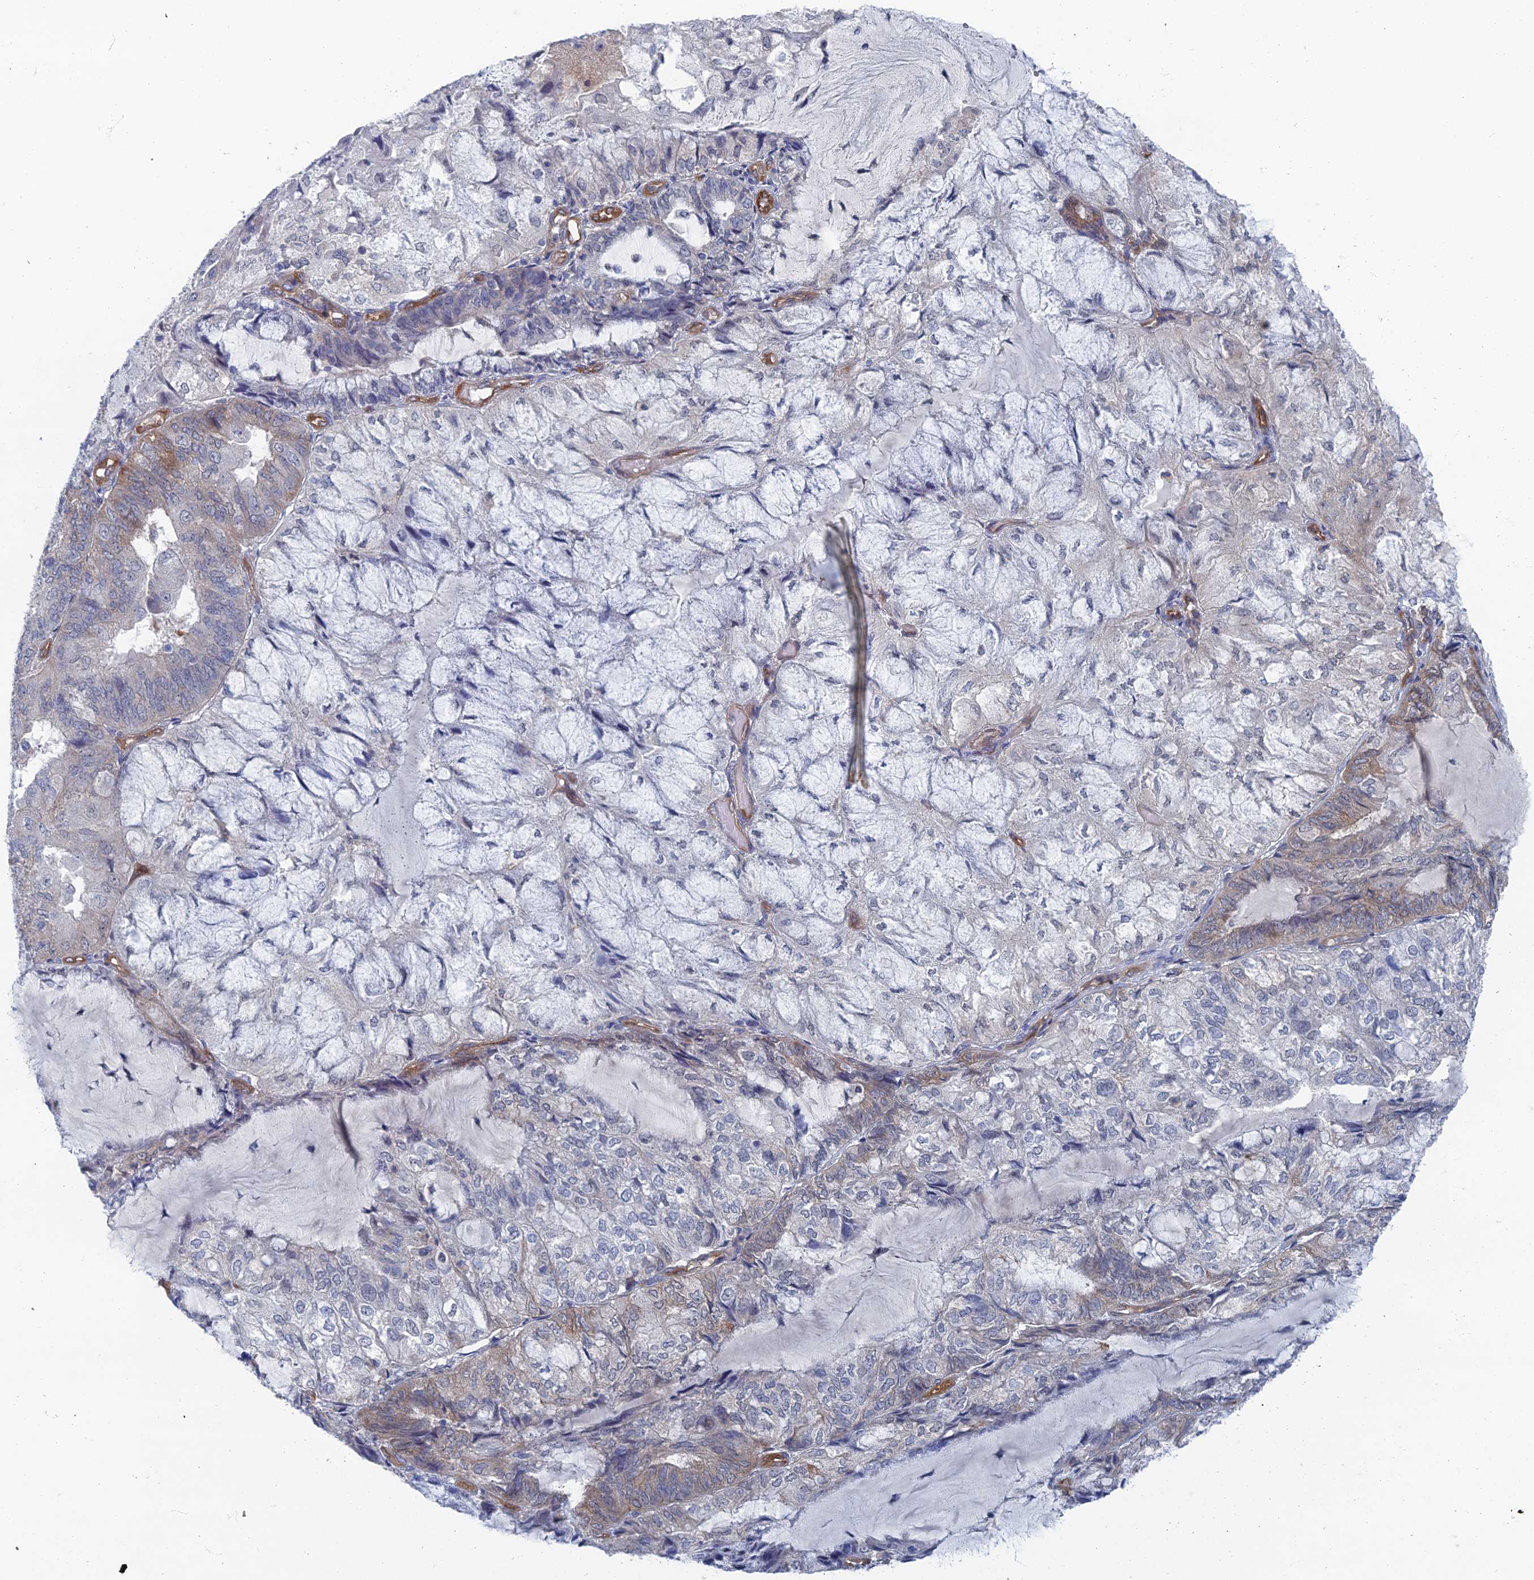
{"staining": {"intensity": "weak", "quantity": "25%-75%", "location": "cytoplasmic/membranous"}, "tissue": "endometrial cancer", "cell_type": "Tumor cells", "image_type": "cancer", "snomed": [{"axis": "morphology", "description": "Adenocarcinoma, NOS"}, {"axis": "topography", "description": "Endometrium"}], "caption": "This is an image of immunohistochemistry staining of adenocarcinoma (endometrial), which shows weak expression in the cytoplasmic/membranous of tumor cells.", "gene": "ARAP3", "patient": {"sex": "female", "age": 81}}